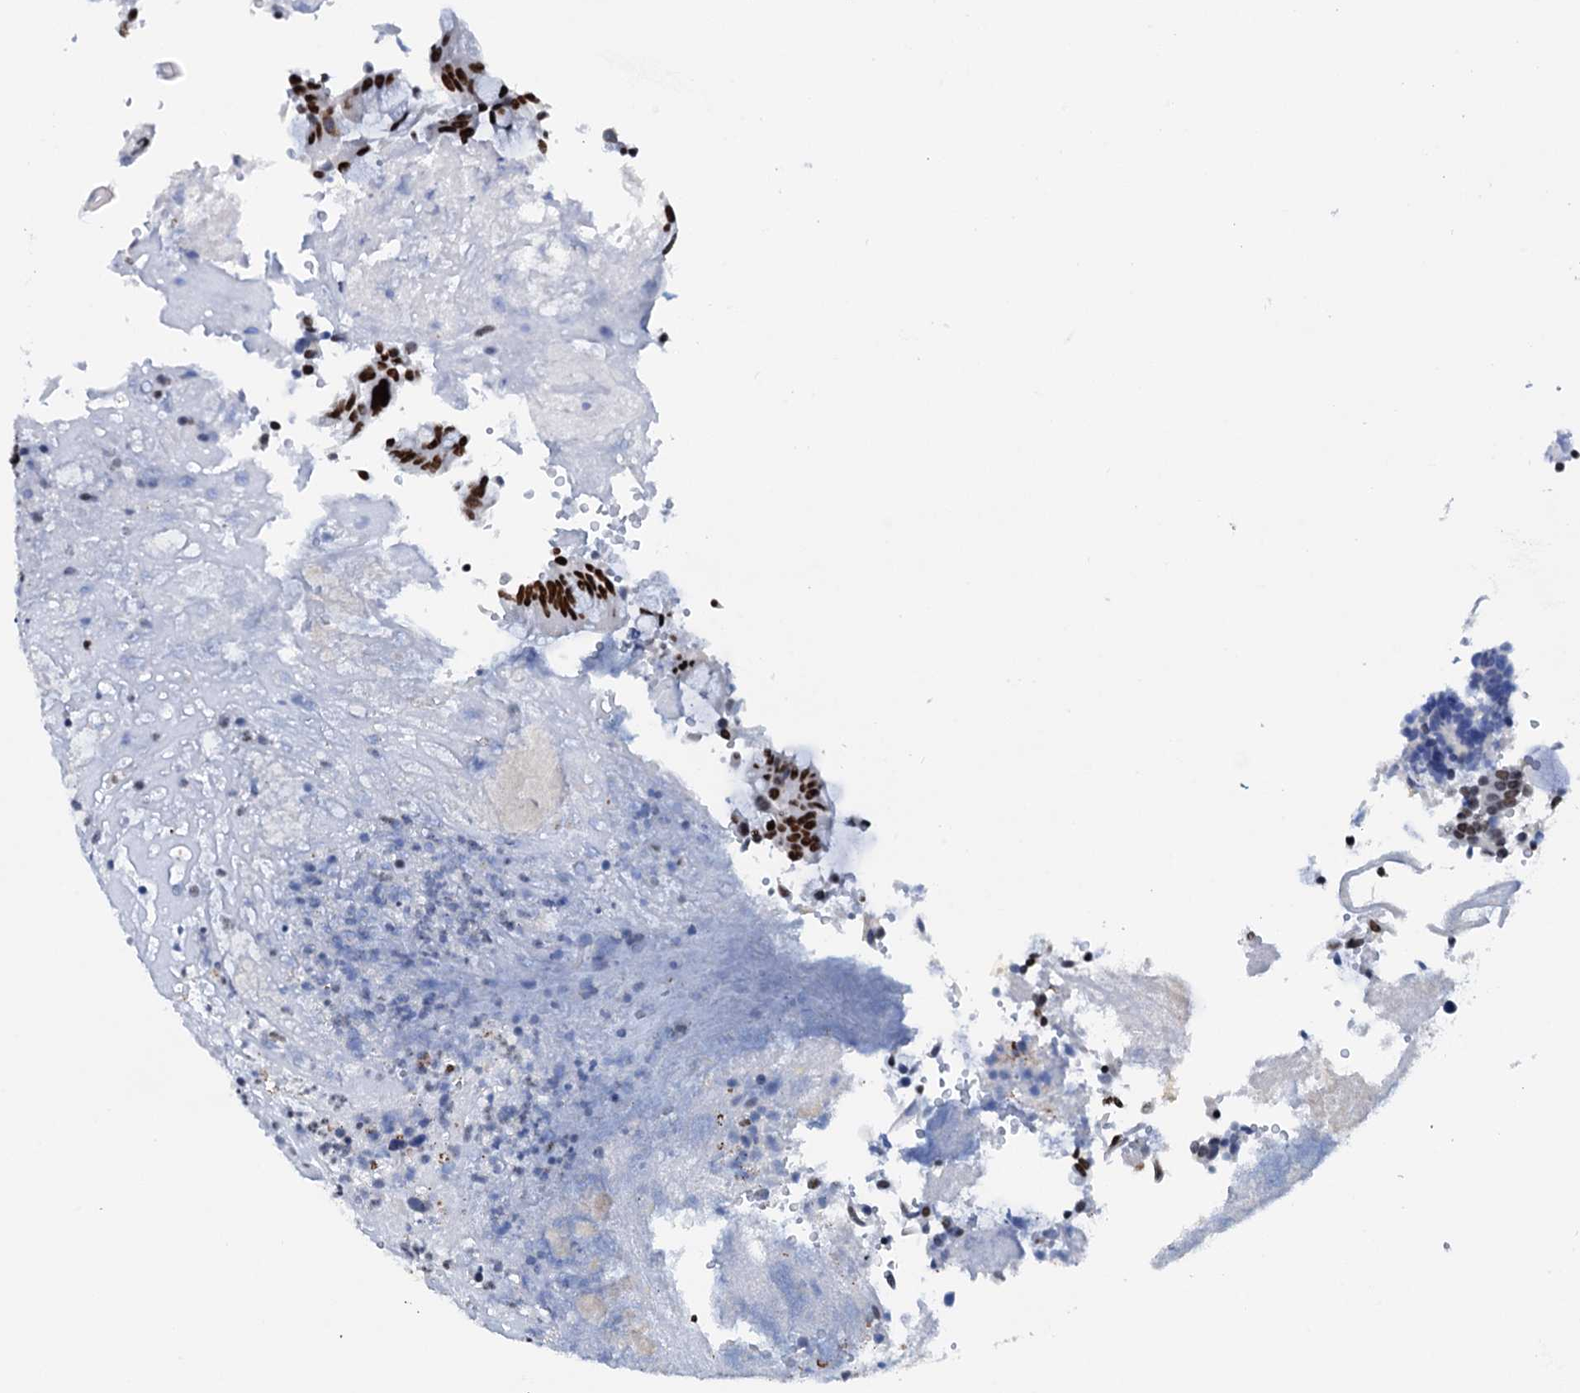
{"staining": {"intensity": "moderate", "quantity": "<25%", "location": "nuclear"}, "tissue": "colorectal cancer", "cell_type": "Tumor cells", "image_type": "cancer", "snomed": [{"axis": "morphology", "description": "Adenocarcinoma, NOS"}, {"axis": "topography", "description": "Rectum"}], "caption": "Immunohistochemistry (IHC) (DAB (3,3'-diaminobenzidine)) staining of human colorectal cancer (adenocarcinoma) exhibits moderate nuclear protein staining in about <25% of tumor cells.", "gene": "SLTM", "patient": {"sex": "male", "age": 69}}